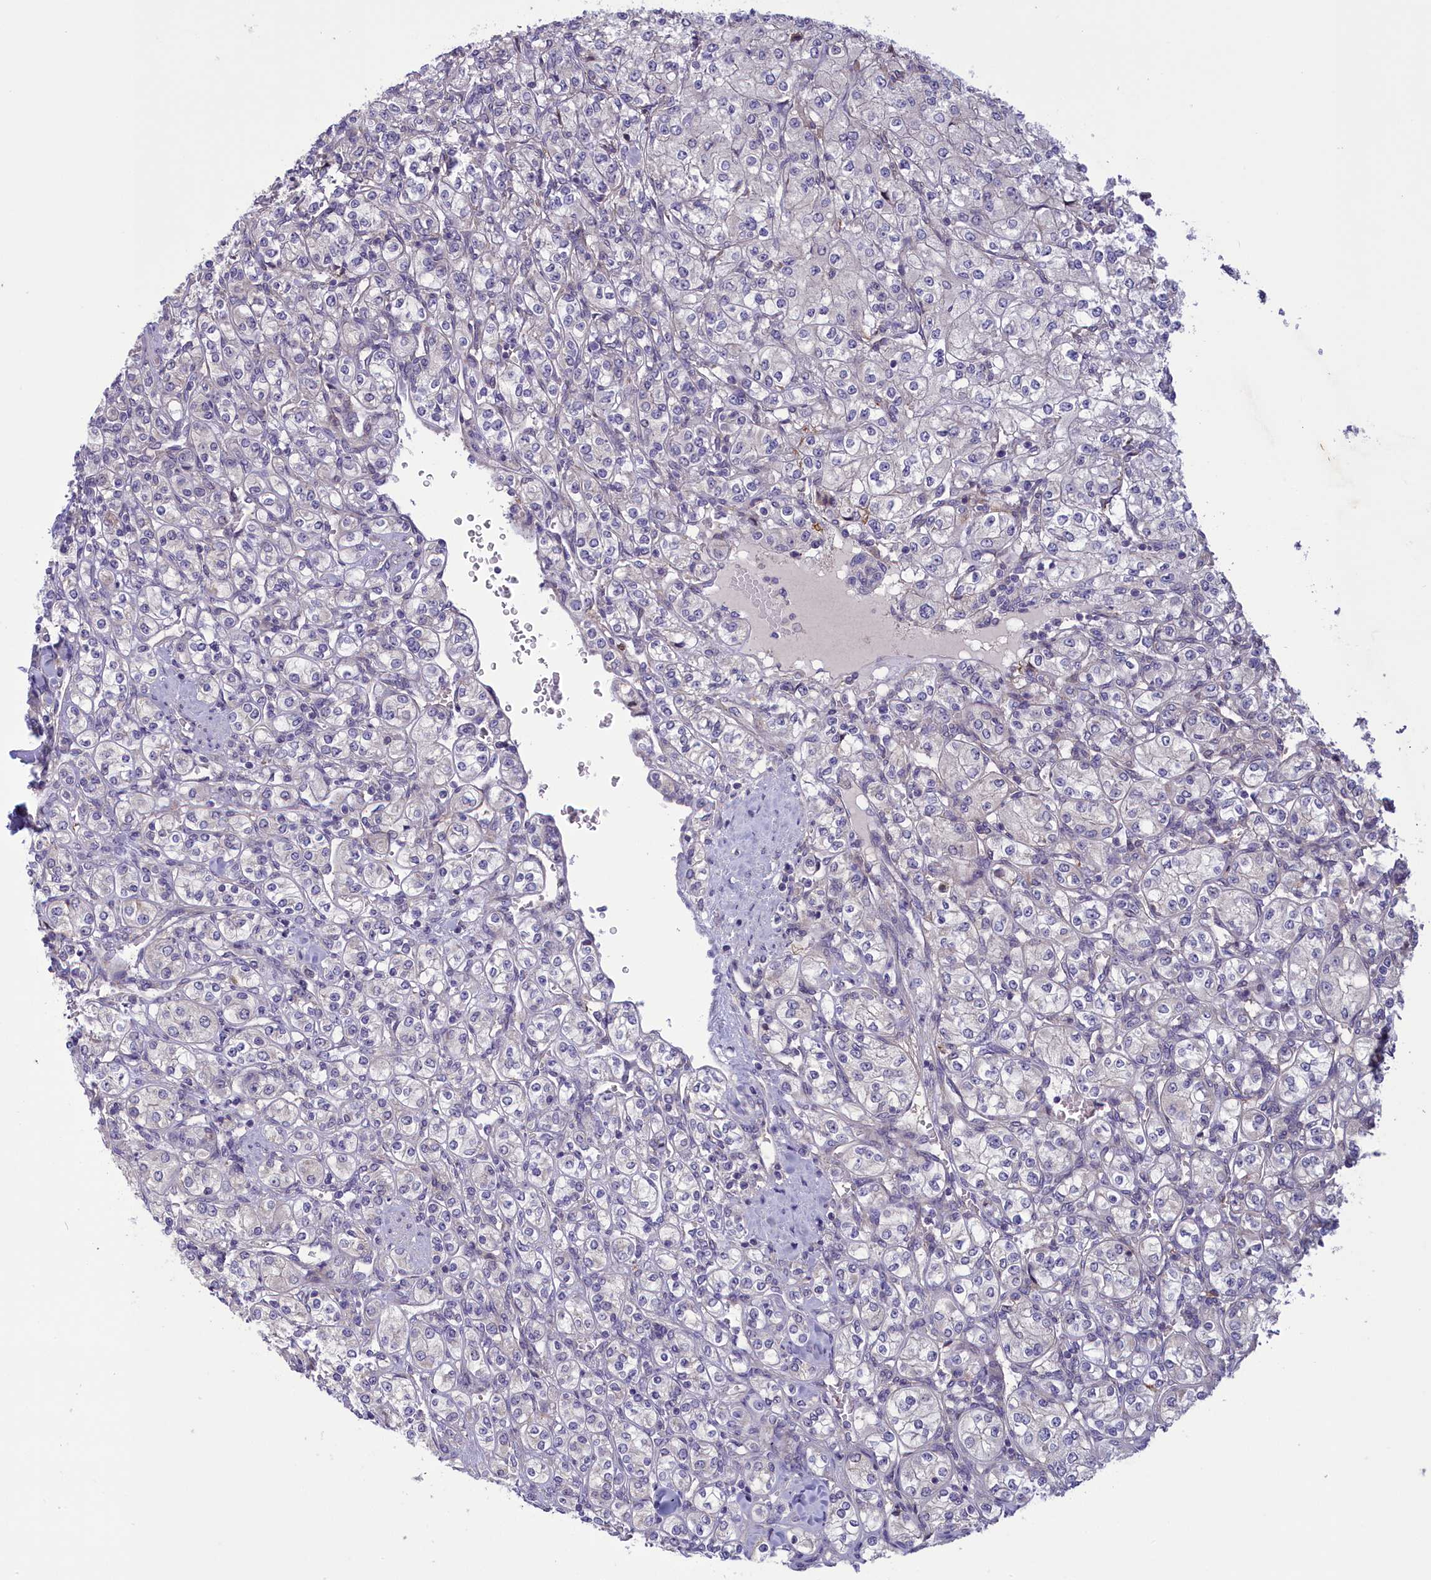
{"staining": {"intensity": "negative", "quantity": "none", "location": "none"}, "tissue": "renal cancer", "cell_type": "Tumor cells", "image_type": "cancer", "snomed": [{"axis": "morphology", "description": "Adenocarcinoma, NOS"}, {"axis": "topography", "description": "Kidney"}], "caption": "This is an immunohistochemistry (IHC) histopathology image of renal cancer (adenocarcinoma). There is no staining in tumor cells.", "gene": "CORO2A", "patient": {"sex": "male", "age": 77}}